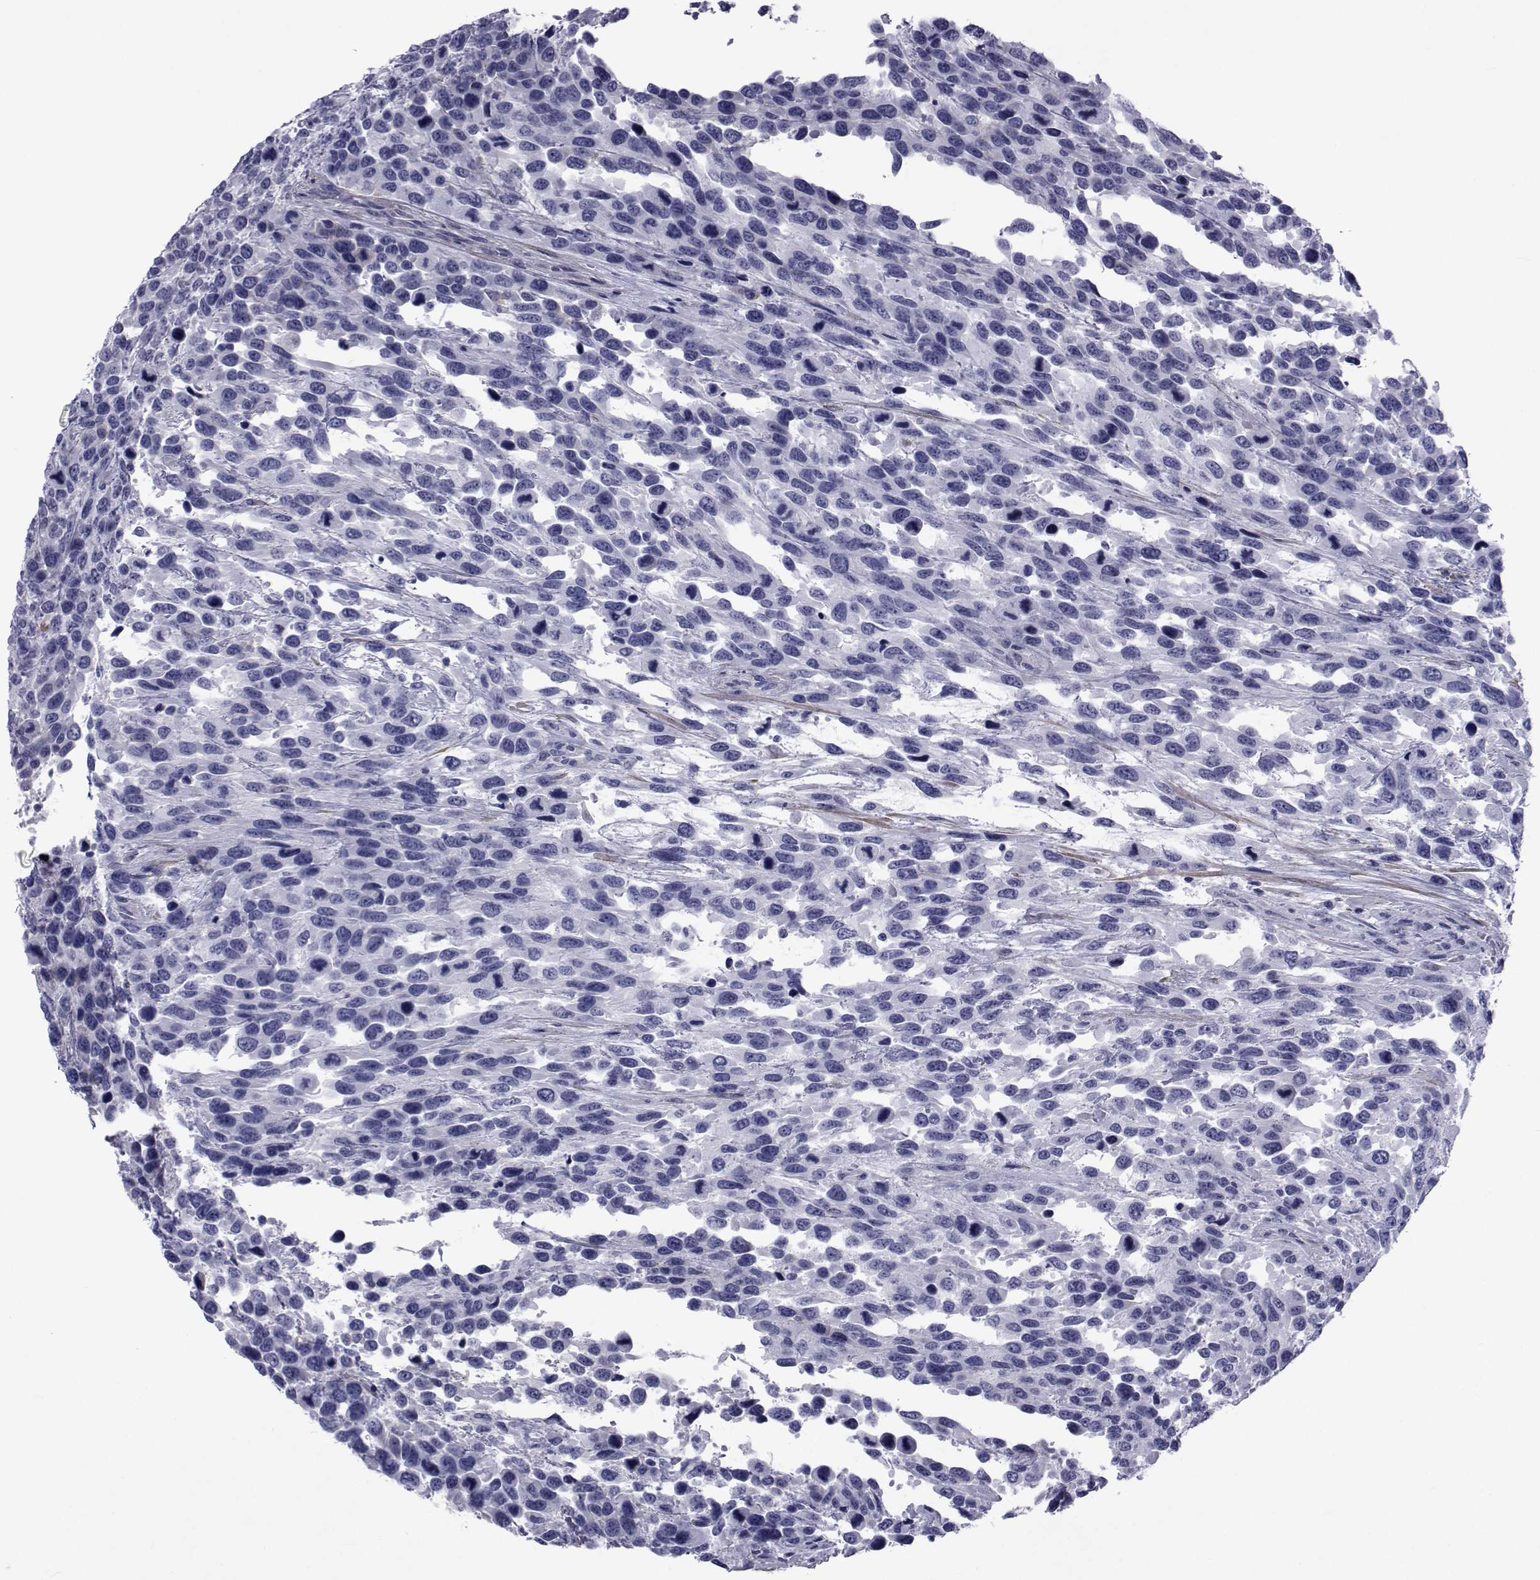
{"staining": {"intensity": "negative", "quantity": "none", "location": "none"}, "tissue": "urothelial cancer", "cell_type": "Tumor cells", "image_type": "cancer", "snomed": [{"axis": "morphology", "description": "Urothelial carcinoma, High grade"}, {"axis": "topography", "description": "Urinary bladder"}], "caption": "Immunohistochemistry micrograph of neoplastic tissue: high-grade urothelial carcinoma stained with DAB demonstrates no significant protein positivity in tumor cells. (DAB (3,3'-diaminobenzidine) immunohistochemistry (IHC), high magnification).", "gene": "GKAP1", "patient": {"sex": "female", "age": 70}}